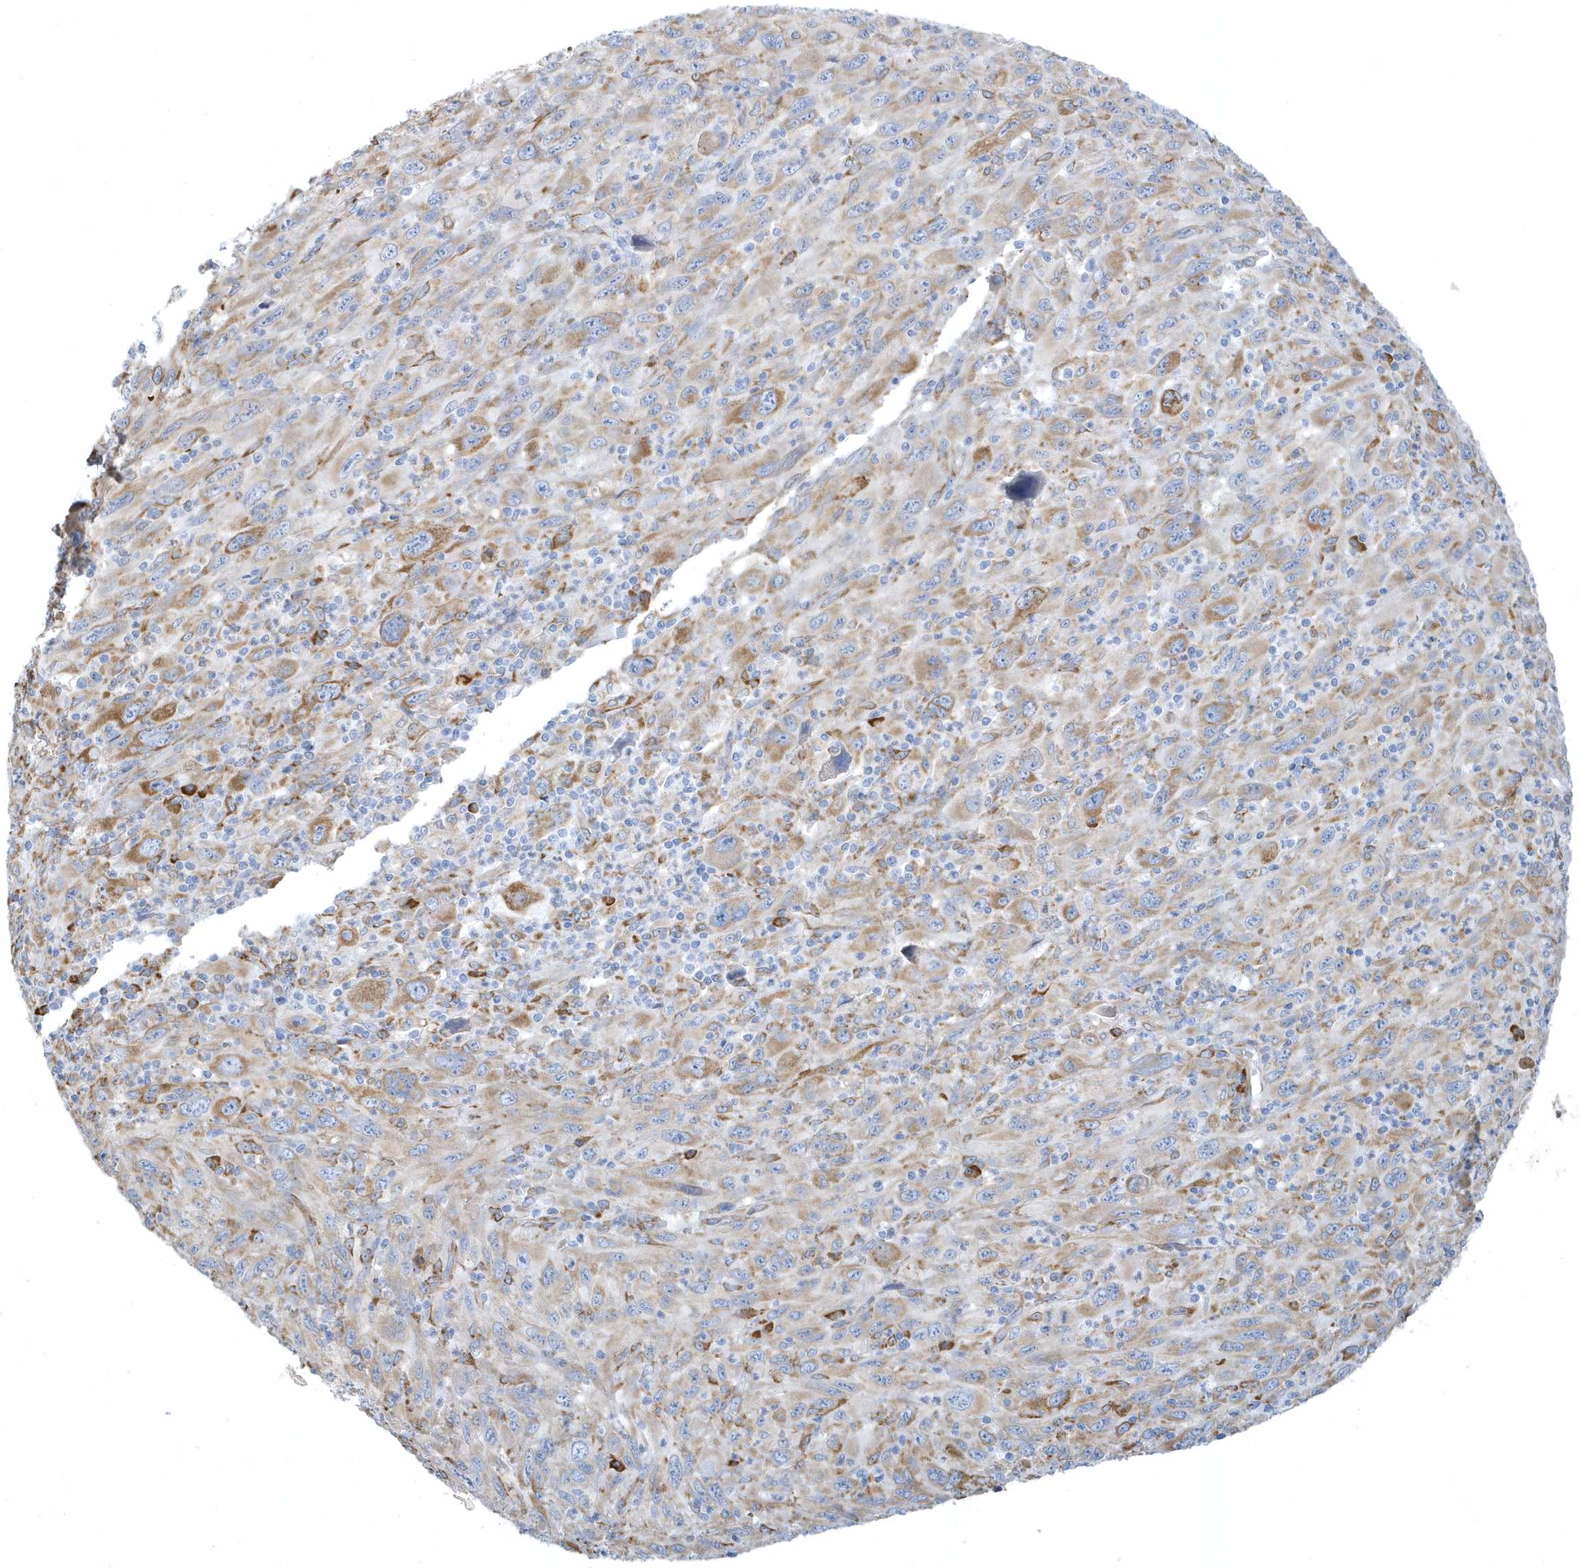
{"staining": {"intensity": "moderate", "quantity": "25%-75%", "location": "cytoplasmic/membranous"}, "tissue": "melanoma", "cell_type": "Tumor cells", "image_type": "cancer", "snomed": [{"axis": "morphology", "description": "Malignant melanoma, Metastatic site"}, {"axis": "topography", "description": "Skin"}], "caption": "Melanoma tissue reveals moderate cytoplasmic/membranous expression in about 25%-75% of tumor cells, visualized by immunohistochemistry.", "gene": "DCAF1", "patient": {"sex": "female", "age": 56}}